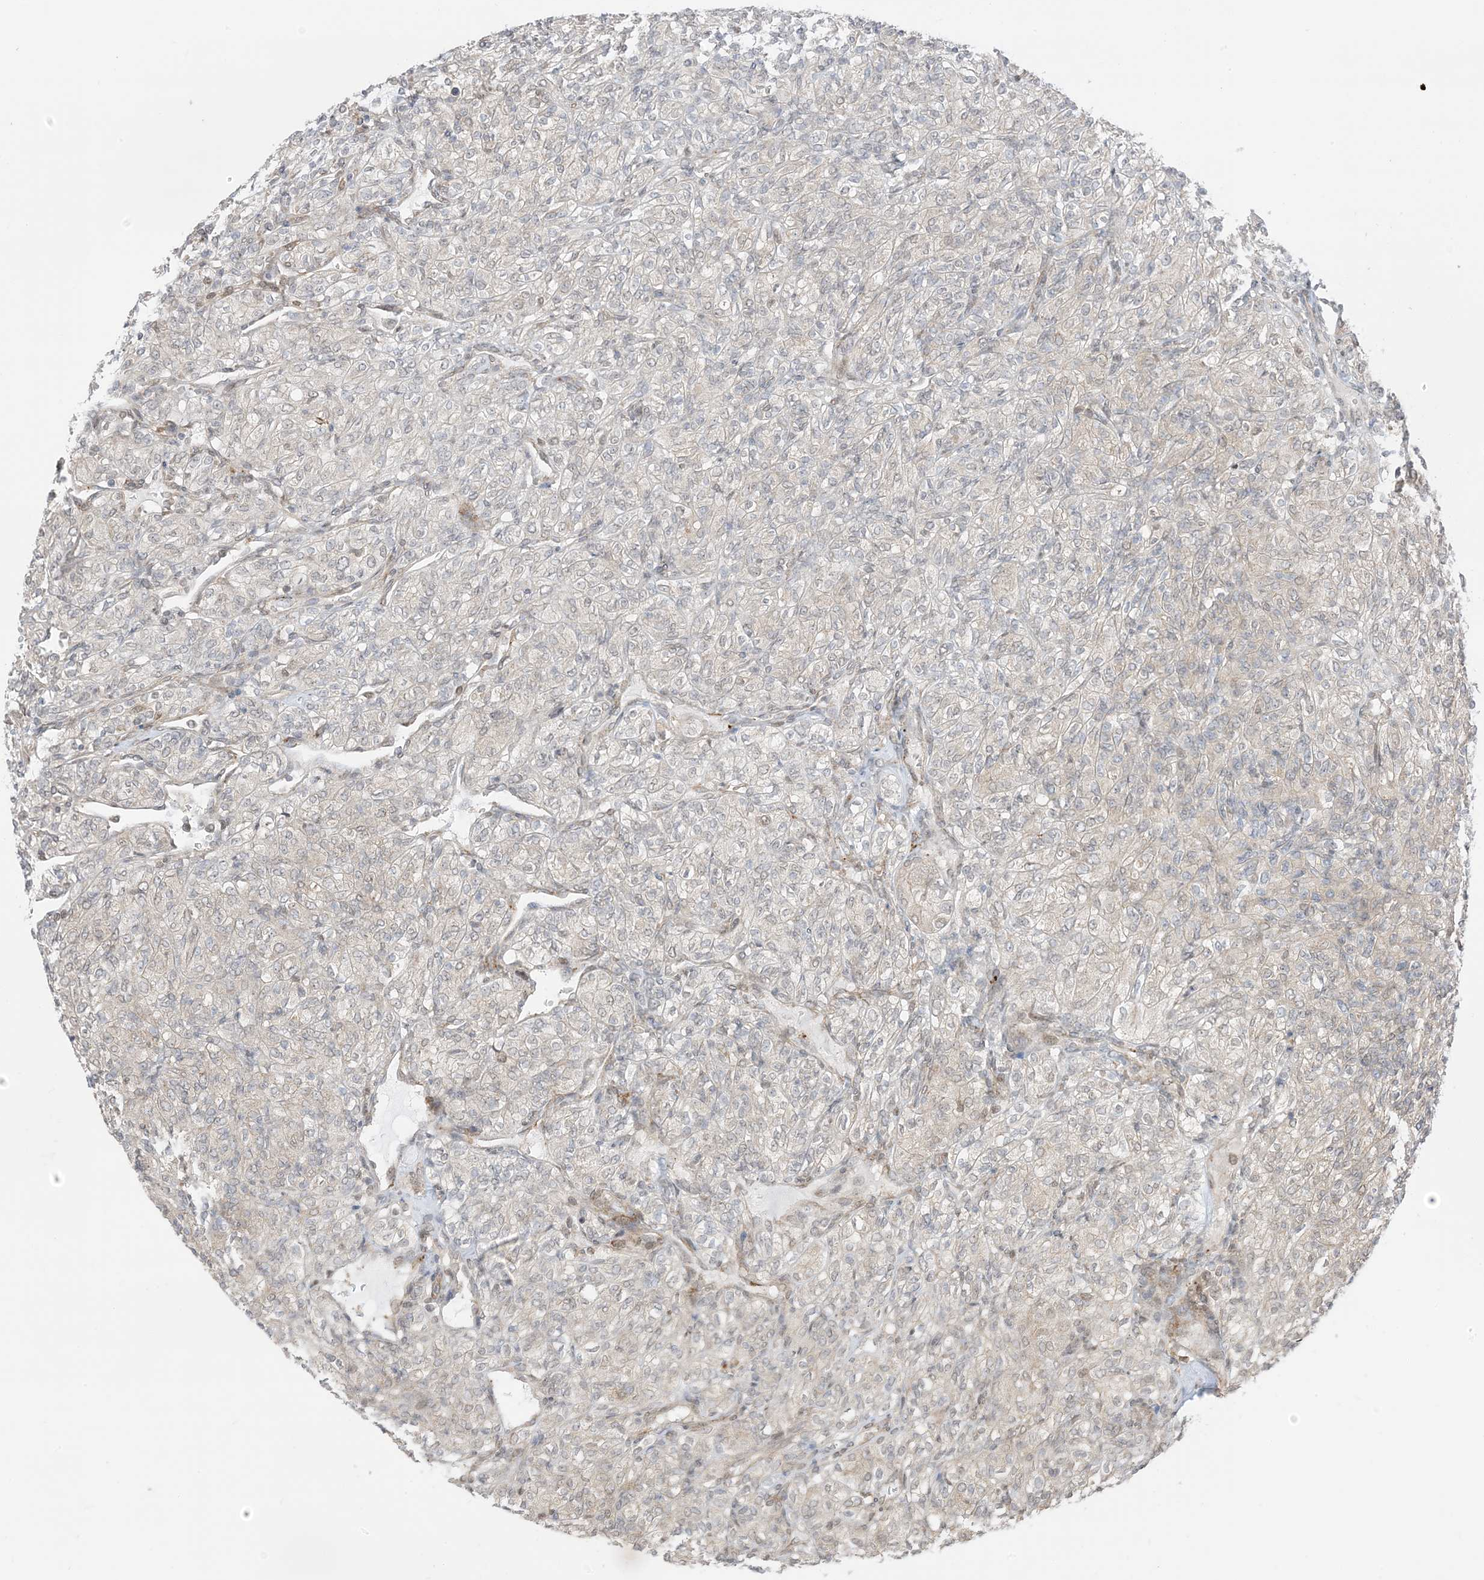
{"staining": {"intensity": "weak", "quantity": "<25%", "location": "cytoplasmic/membranous"}, "tissue": "renal cancer", "cell_type": "Tumor cells", "image_type": "cancer", "snomed": [{"axis": "morphology", "description": "Adenocarcinoma, NOS"}, {"axis": "topography", "description": "Kidney"}], "caption": "Protein analysis of renal cancer (adenocarcinoma) reveals no significant staining in tumor cells.", "gene": "UBE2E2", "patient": {"sex": "male", "age": 77}}